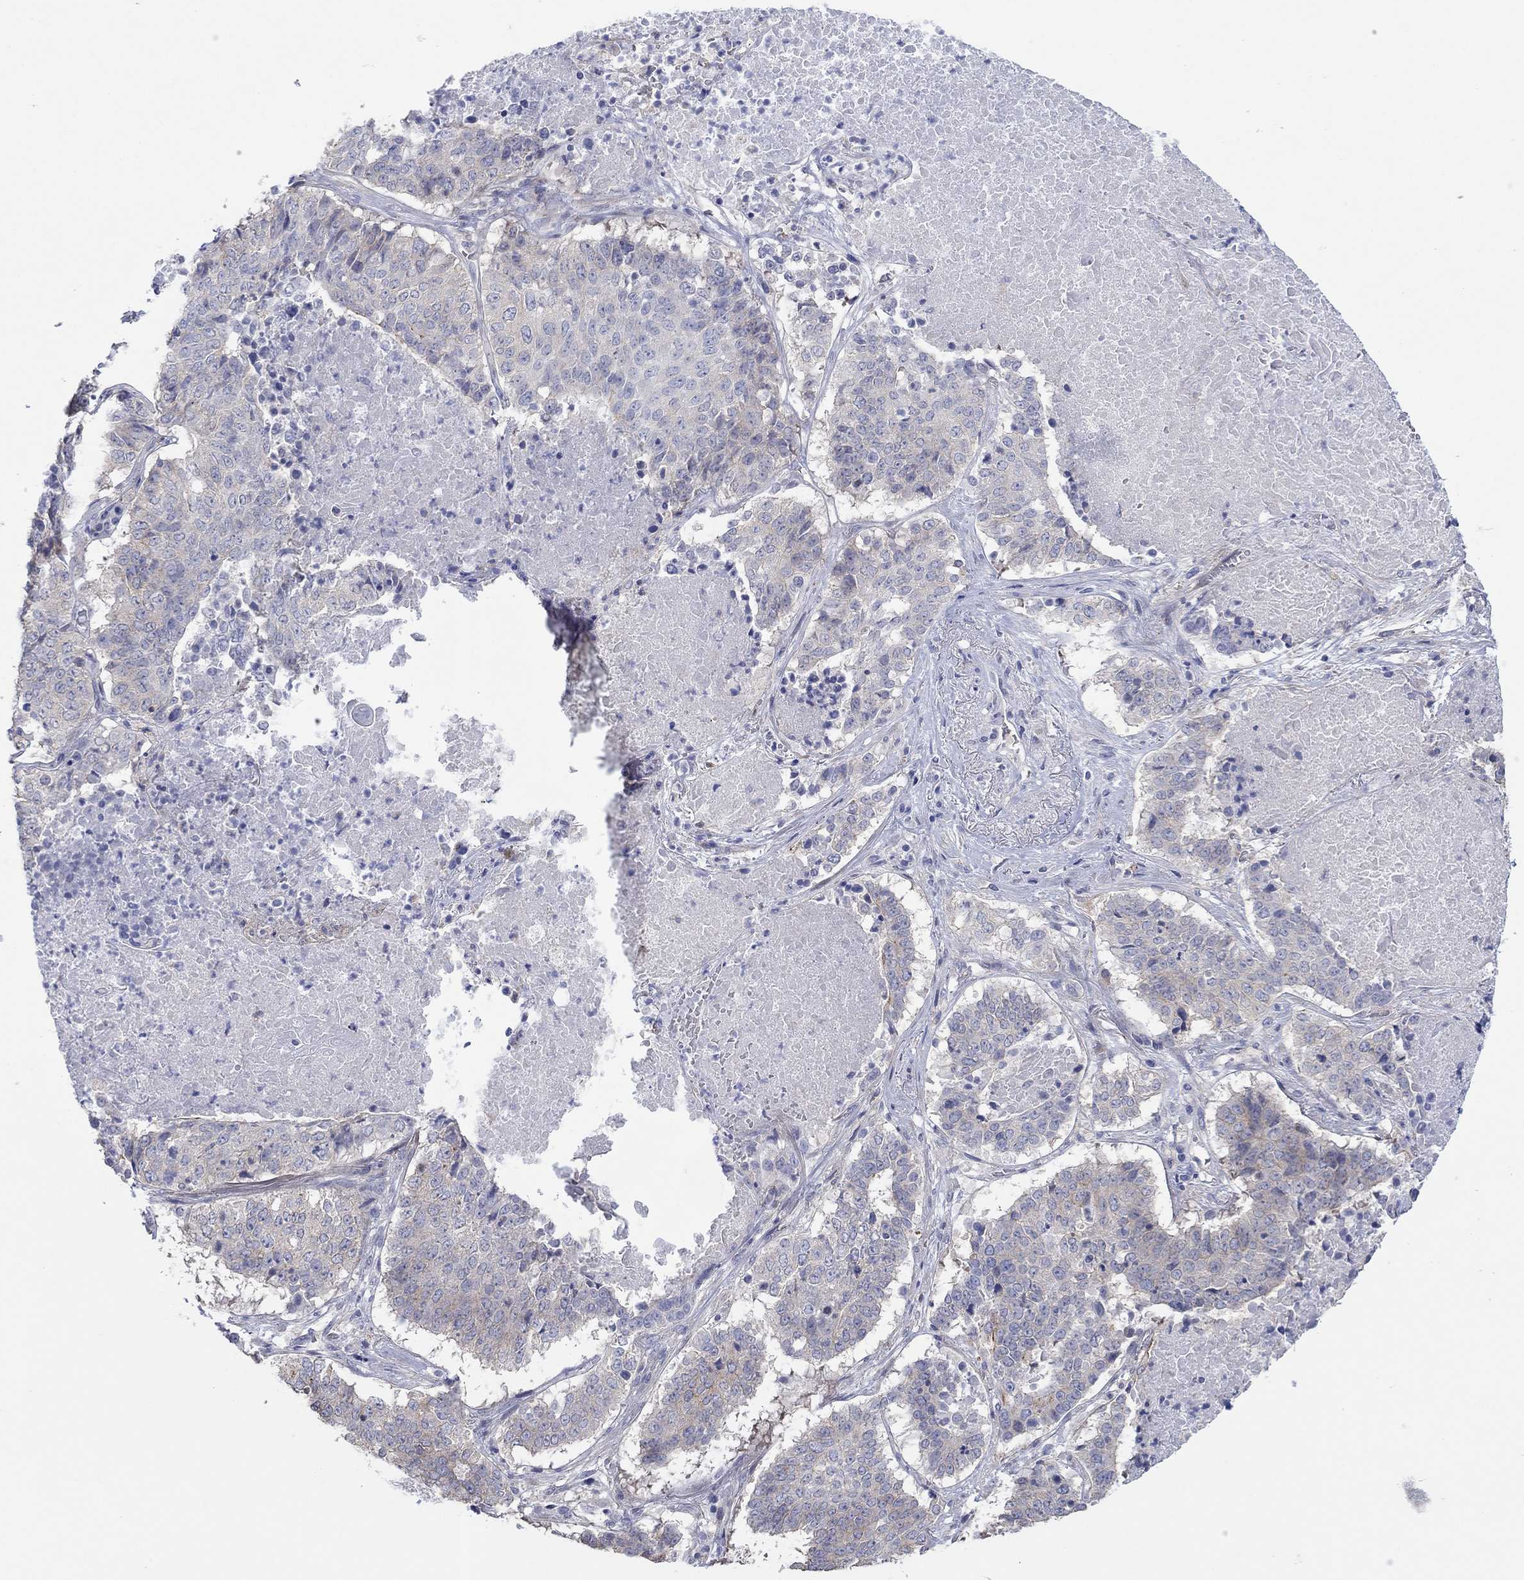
{"staining": {"intensity": "negative", "quantity": "none", "location": "none"}, "tissue": "lung cancer", "cell_type": "Tumor cells", "image_type": "cancer", "snomed": [{"axis": "morphology", "description": "Squamous cell carcinoma, NOS"}, {"axis": "topography", "description": "Lung"}], "caption": "This is an immunohistochemistry histopathology image of human lung cancer. There is no expression in tumor cells.", "gene": "TPRN", "patient": {"sex": "male", "age": 64}}